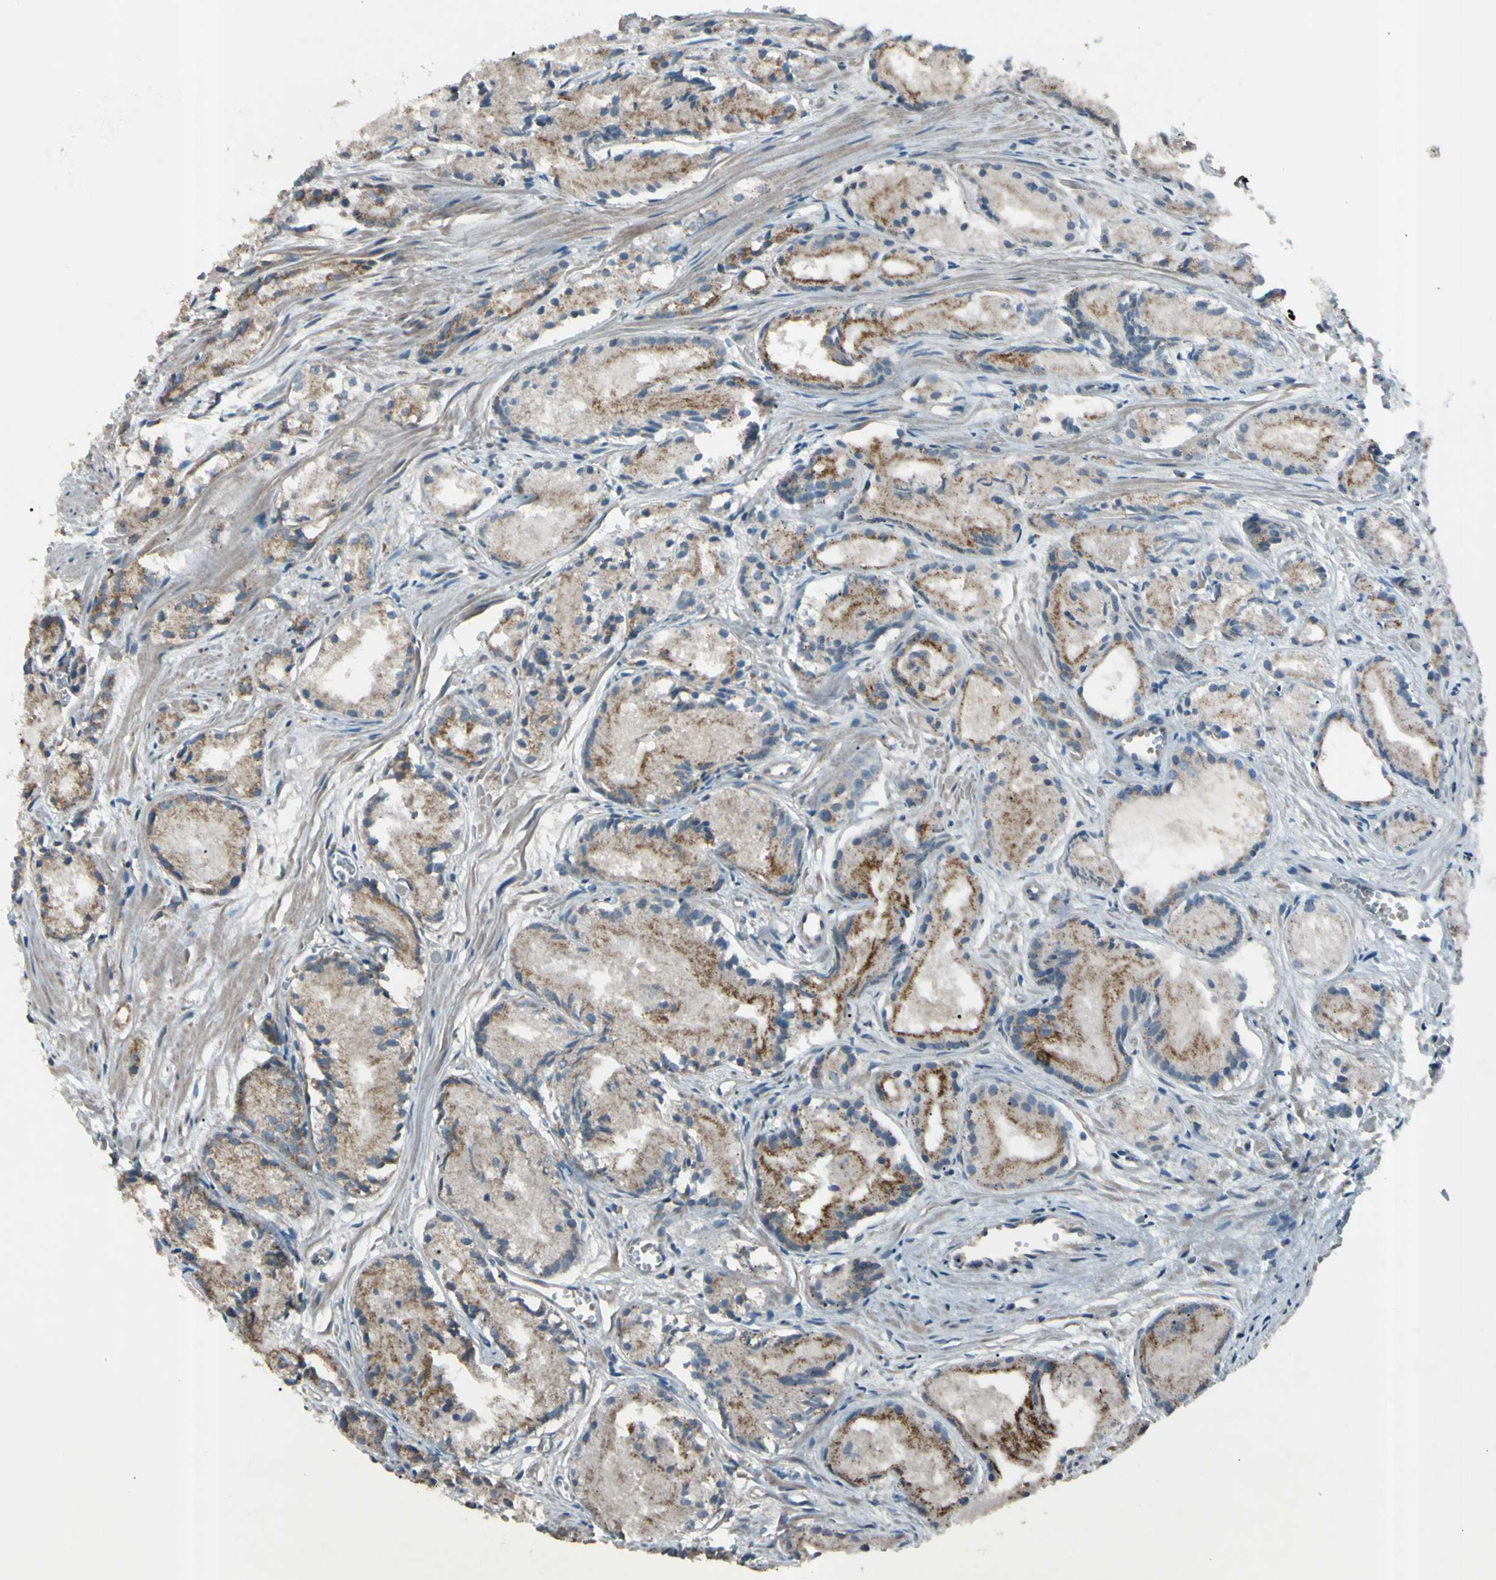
{"staining": {"intensity": "weak", "quantity": "<25%", "location": "cytoplasmic/membranous"}, "tissue": "prostate cancer", "cell_type": "Tumor cells", "image_type": "cancer", "snomed": [{"axis": "morphology", "description": "Adenocarcinoma, Low grade"}, {"axis": "topography", "description": "Prostate"}], "caption": "Prostate cancer (low-grade adenocarcinoma) was stained to show a protein in brown. There is no significant positivity in tumor cells.", "gene": "ACOT8", "patient": {"sex": "male", "age": 72}}